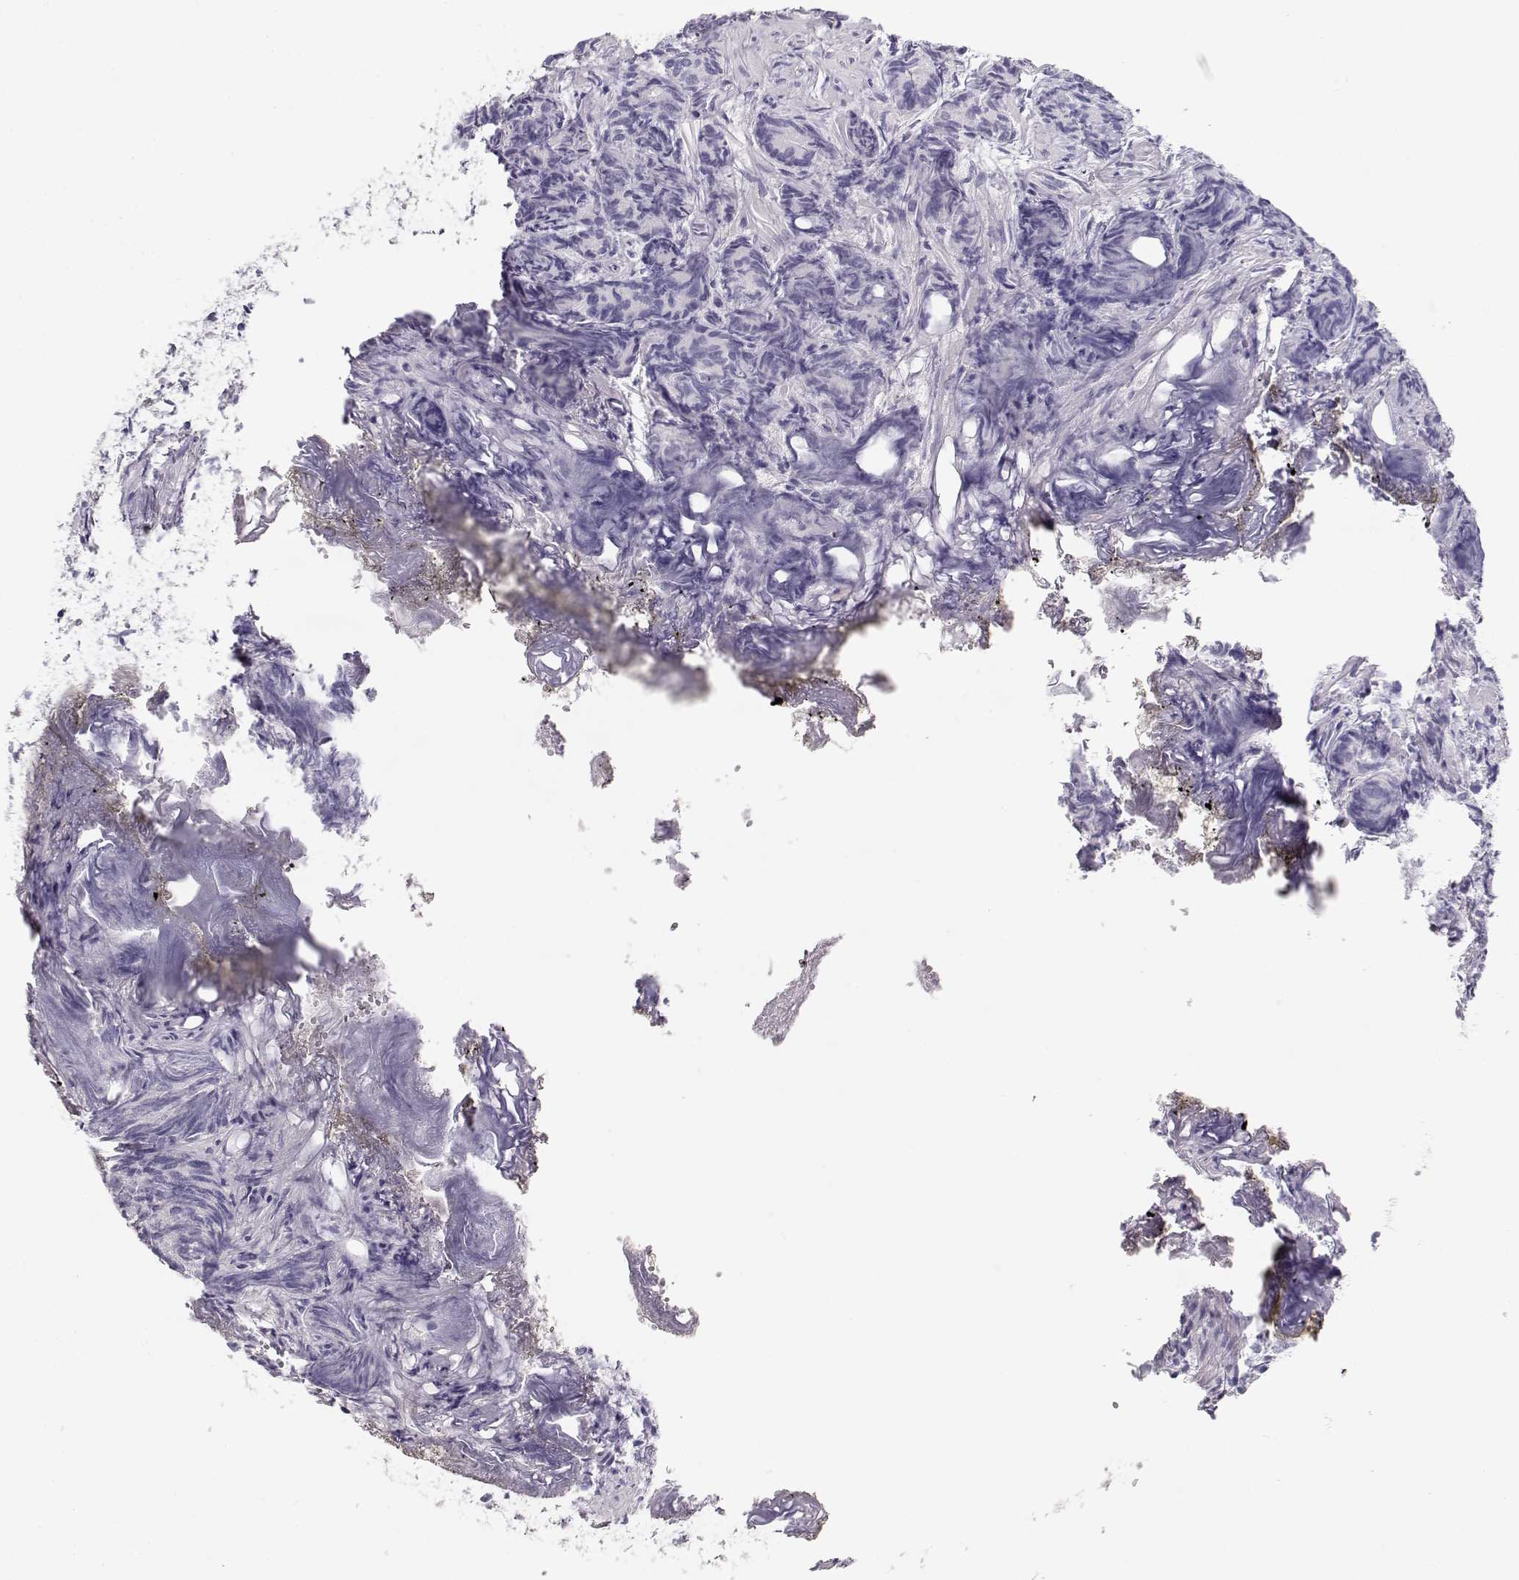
{"staining": {"intensity": "negative", "quantity": "none", "location": "none"}, "tissue": "prostate cancer", "cell_type": "Tumor cells", "image_type": "cancer", "snomed": [{"axis": "morphology", "description": "Adenocarcinoma, High grade"}, {"axis": "topography", "description": "Prostate"}], "caption": "Histopathology image shows no protein expression in tumor cells of prostate adenocarcinoma (high-grade) tissue.", "gene": "MAGEC1", "patient": {"sex": "male", "age": 84}}